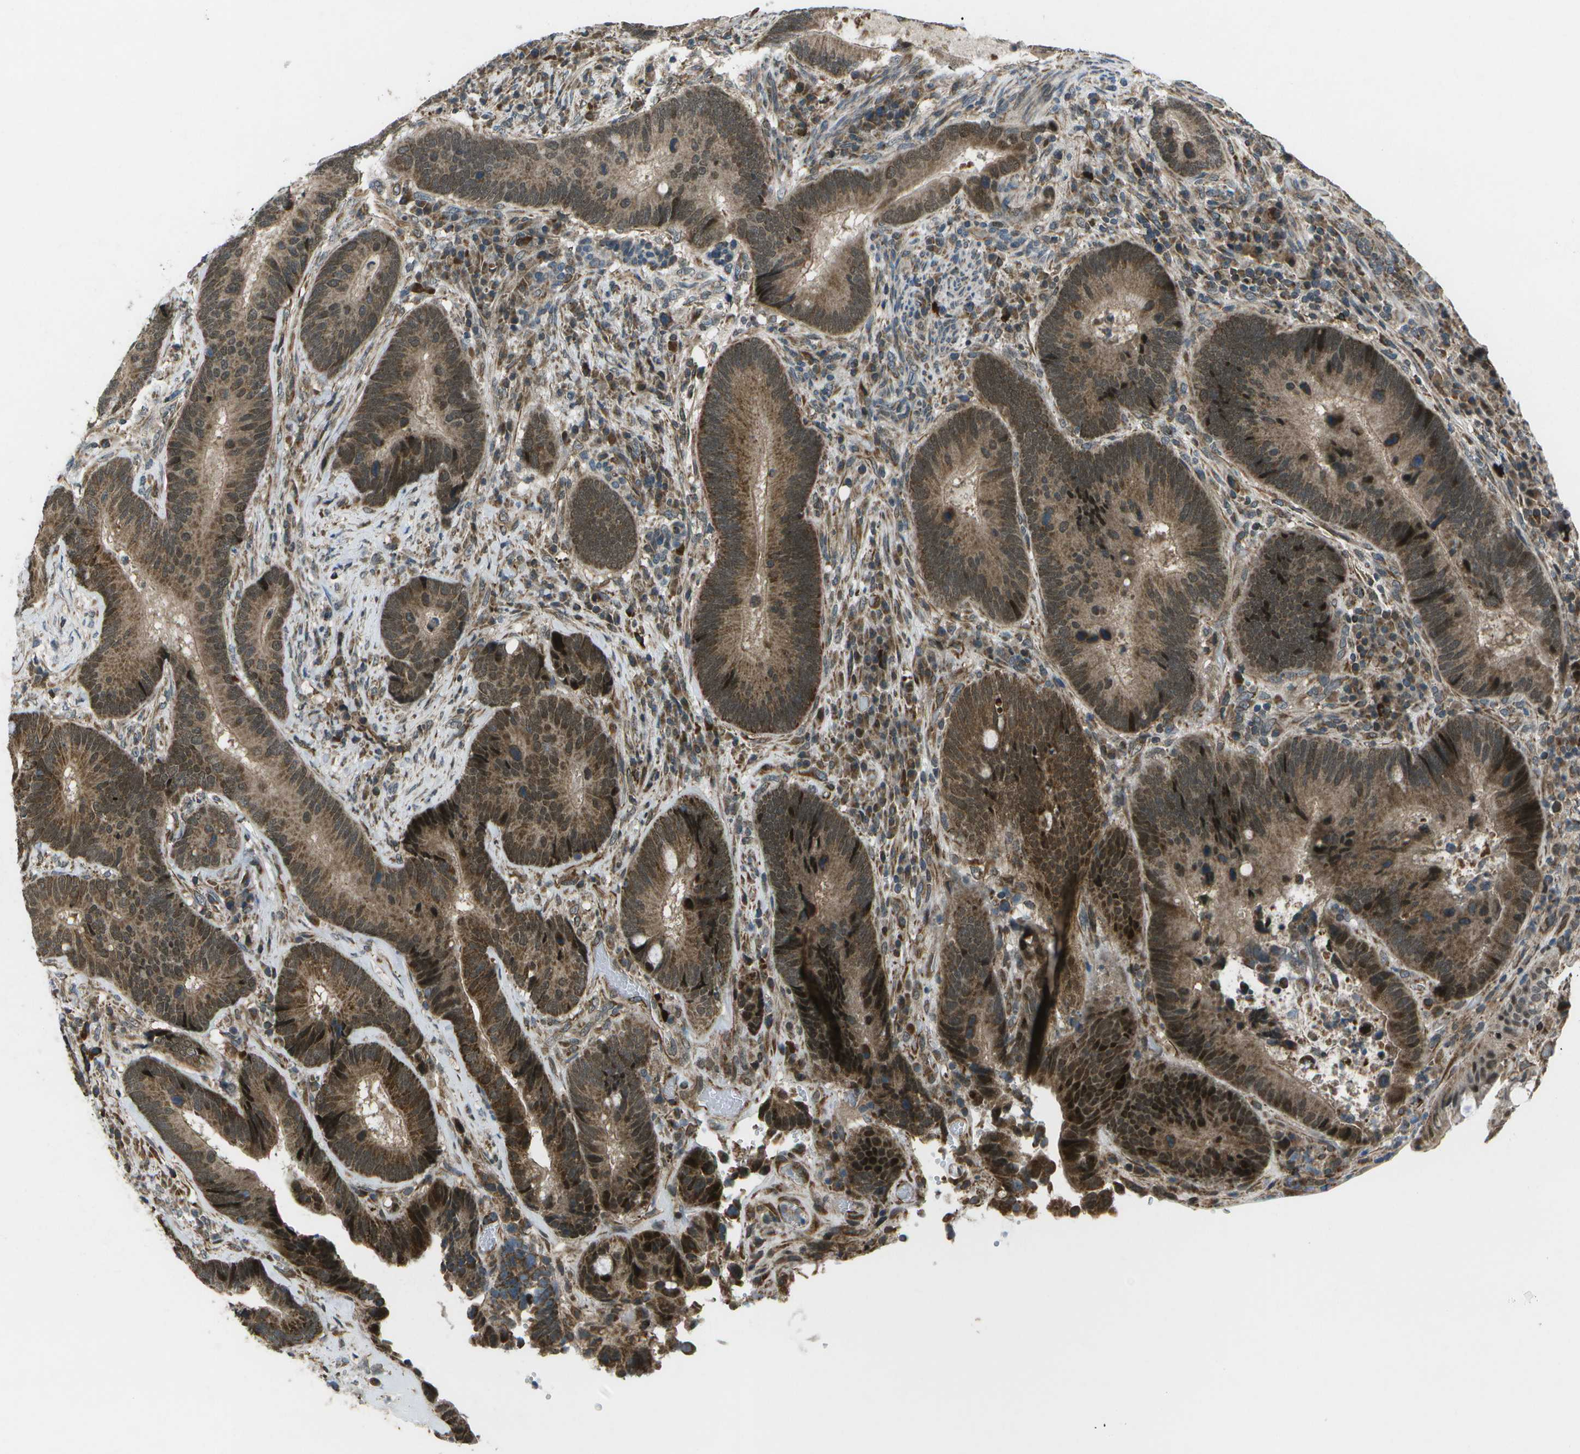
{"staining": {"intensity": "strong", "quantity": ">75%", "location": "cytoplasmic/membranous,nuclear"}, "tissue": "colorectal cancer", "cell_type": "Tumor cells", "image_type": "cancer", "snomed": [{"axis": "morphology", "description": "Adenocarcinoma, NOS"}, {"axis": "topography", "description": "Rectum"}], "caption": "Human colorectal adenocarcinoma stained for a protein (brown) reveals strong cytoplasmic/membranous and nuclear positive expression in about >75% of tumor cells.", "gene": "EIF2AK1", "patient": {"sex": "male", "age": 51}}